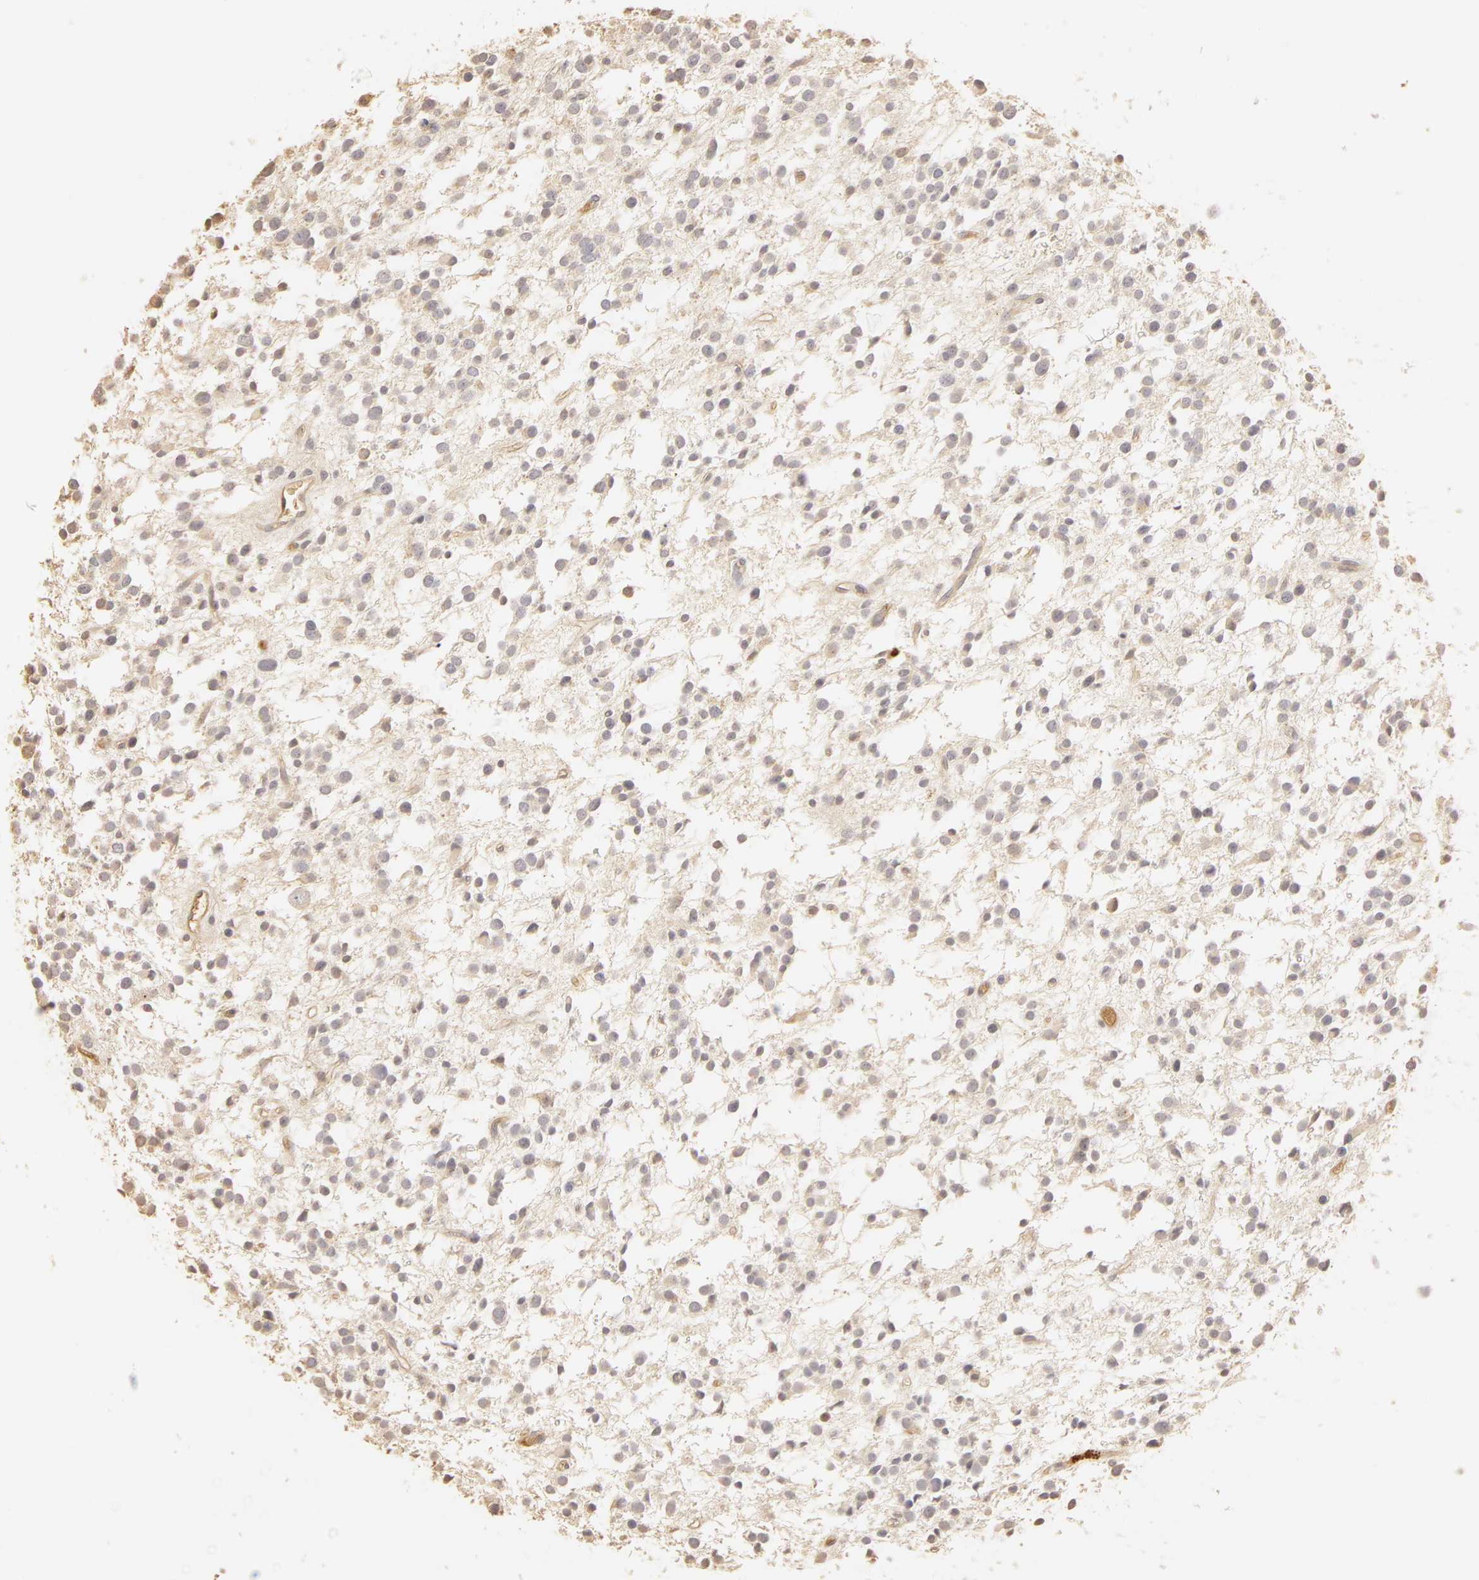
{"staining": {"intensity": "negative", "quantity": "none", "location": "none"}, "tissue": "glioma", "cell_type": "Tumor cells", "image_type": "cancer", "snomed": [{"axis": "morphology", "description": "Glioma, malignant, Low grade"}, {"axis": "topography", "description": "Brain"}], "caption": "Tumor cells show no significant expression in glioma. The staining was performed using DAB to visualize the protein expression in brown, while the nuclei were stained in blue with hematoxylin (Magnification: 20x).", "gene": "C1R", "patient": {"sex": "female", "age": 36}}